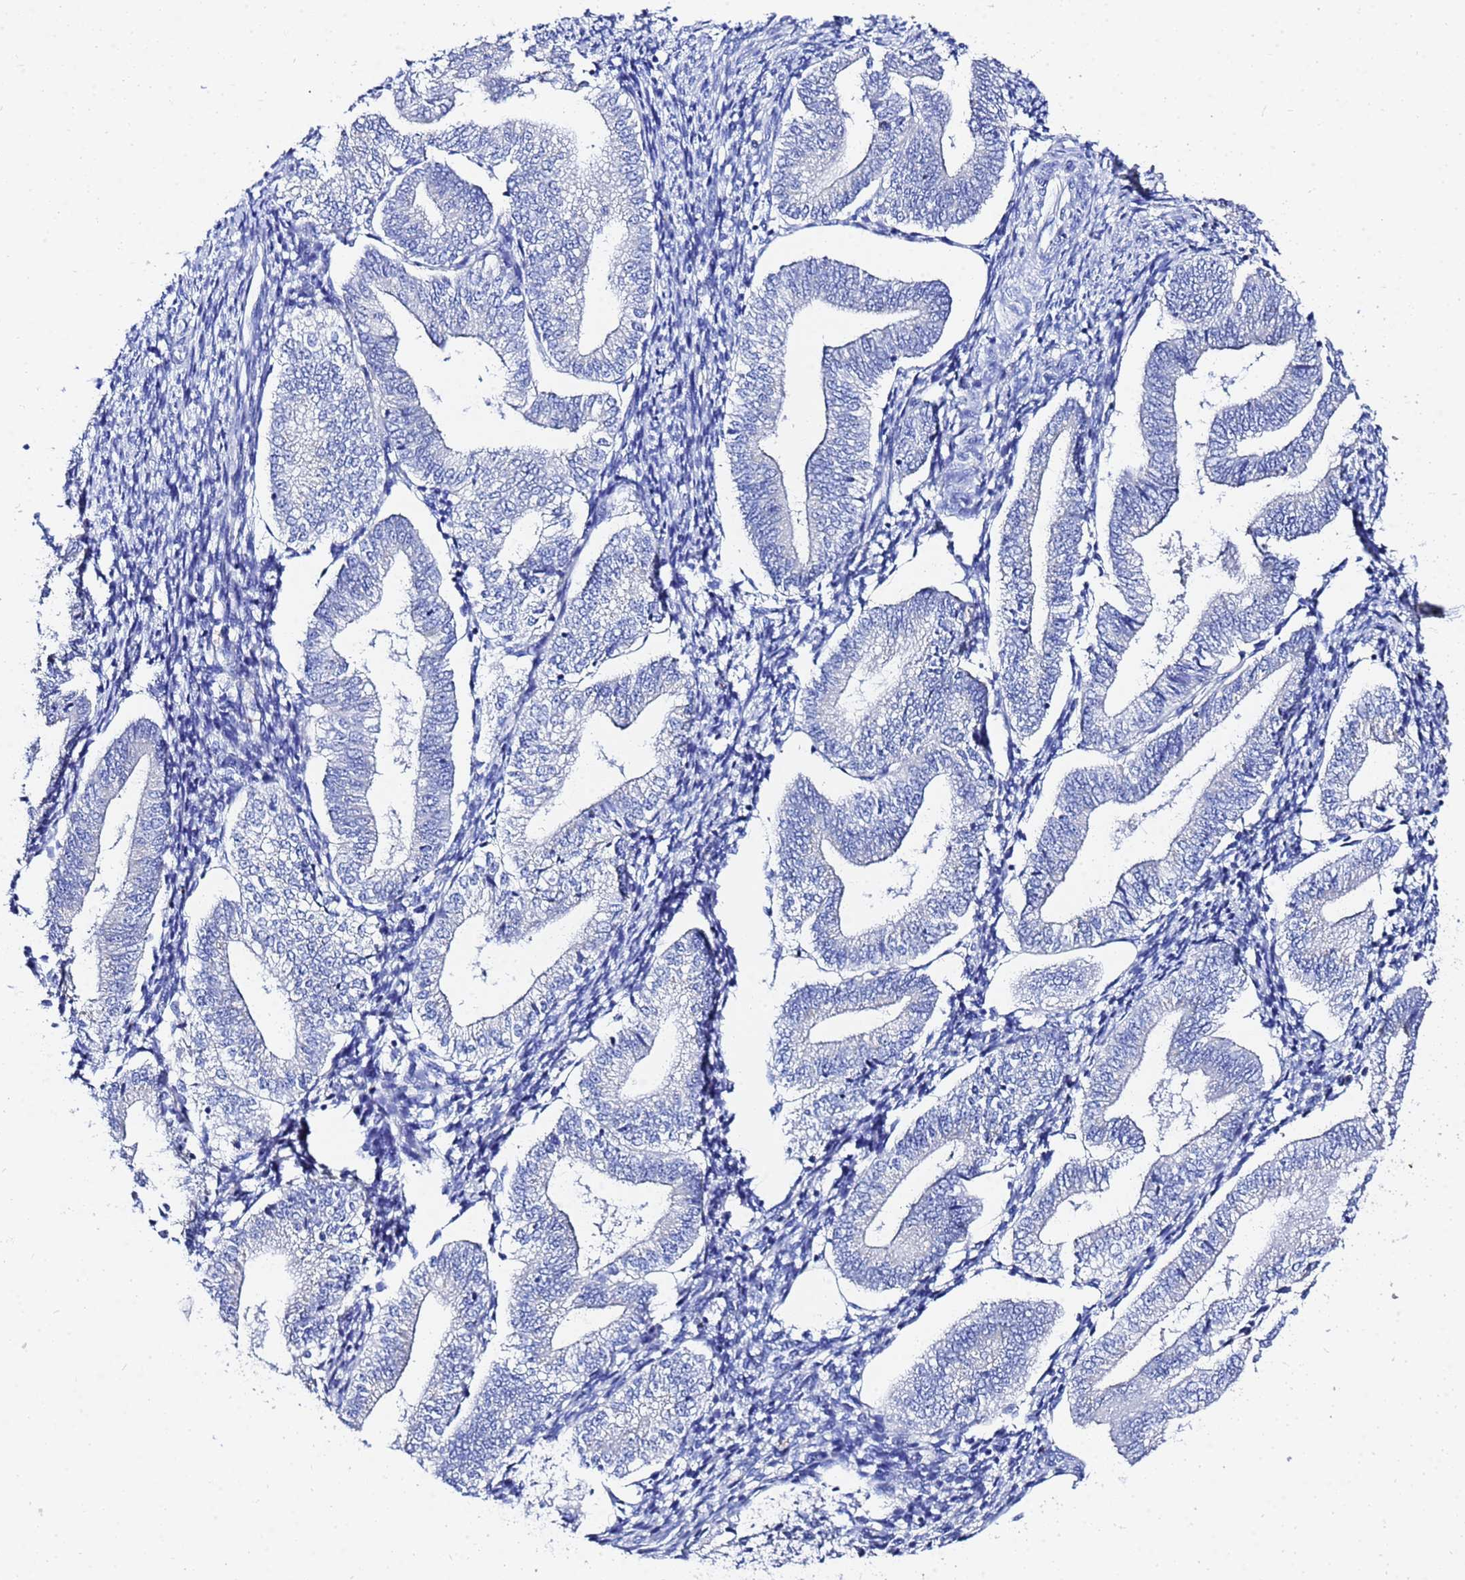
{"staining": {"intensity": "negative", "quantity": "none", "location": "none"}, "tissue": "endometrium", "cell_type": "Cells in endometrial stroma", "image_type": "normal", "snomed": [{"axis": "morphology", "description": "Normal tissue, NOS"}, {"axis": "topography", "description": "Endometrium"}], "caption": "This histopathology image is of normal endometrium stained with immunohistochemistry (IHC) to label a protein in brown with the nuclei are counter-stained blue. There is no expression in cells in endometrial stroma.", "gene": "AQP12A", "patient": {"sex": "female", "age": 34}}